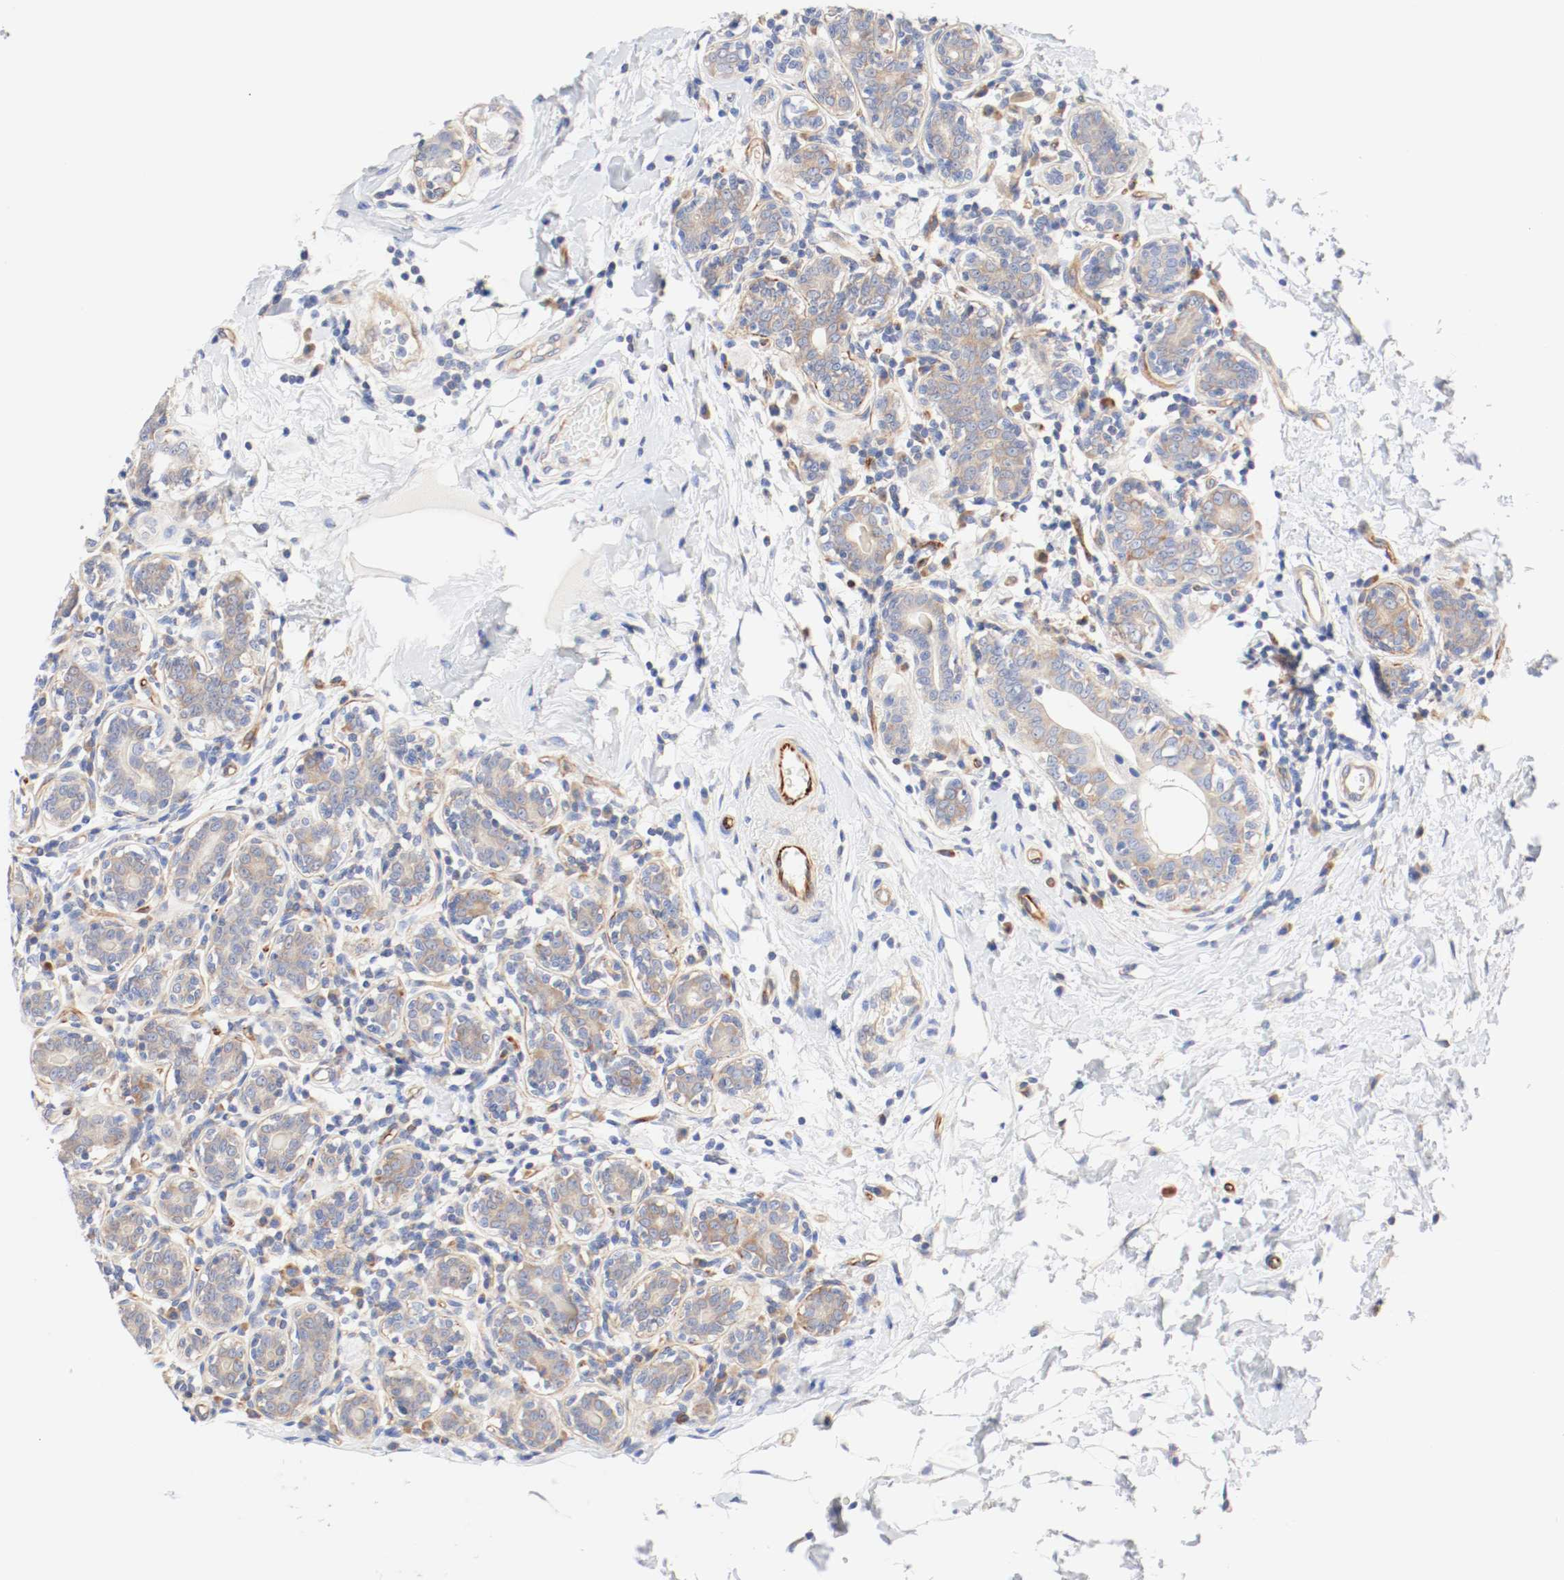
{"staining": {"intensity": "moderate", "quantity": ">75%", "location": "cytoplasmic/membranous"}, "tissue": "breast cancer", "cell_type": "Tumor cells", "image_type": "cancer", "snomed": [{"axis": "morphology", "description": "Normal tissue, NOS"}, {"axis": "morphology", "description": "Lobular carcinoma"}, {"axis": "topography", "description": "Breast"}], "caption": "Approximately >75% of tumor cells in human lobular carcinoma (breast) exhibit moderate cytoplasmic/membranous protein staining as visualized by brown immunohistochemical staining.", "gene": "GIT1", "patient": {"sex": "female", "age": 47}}